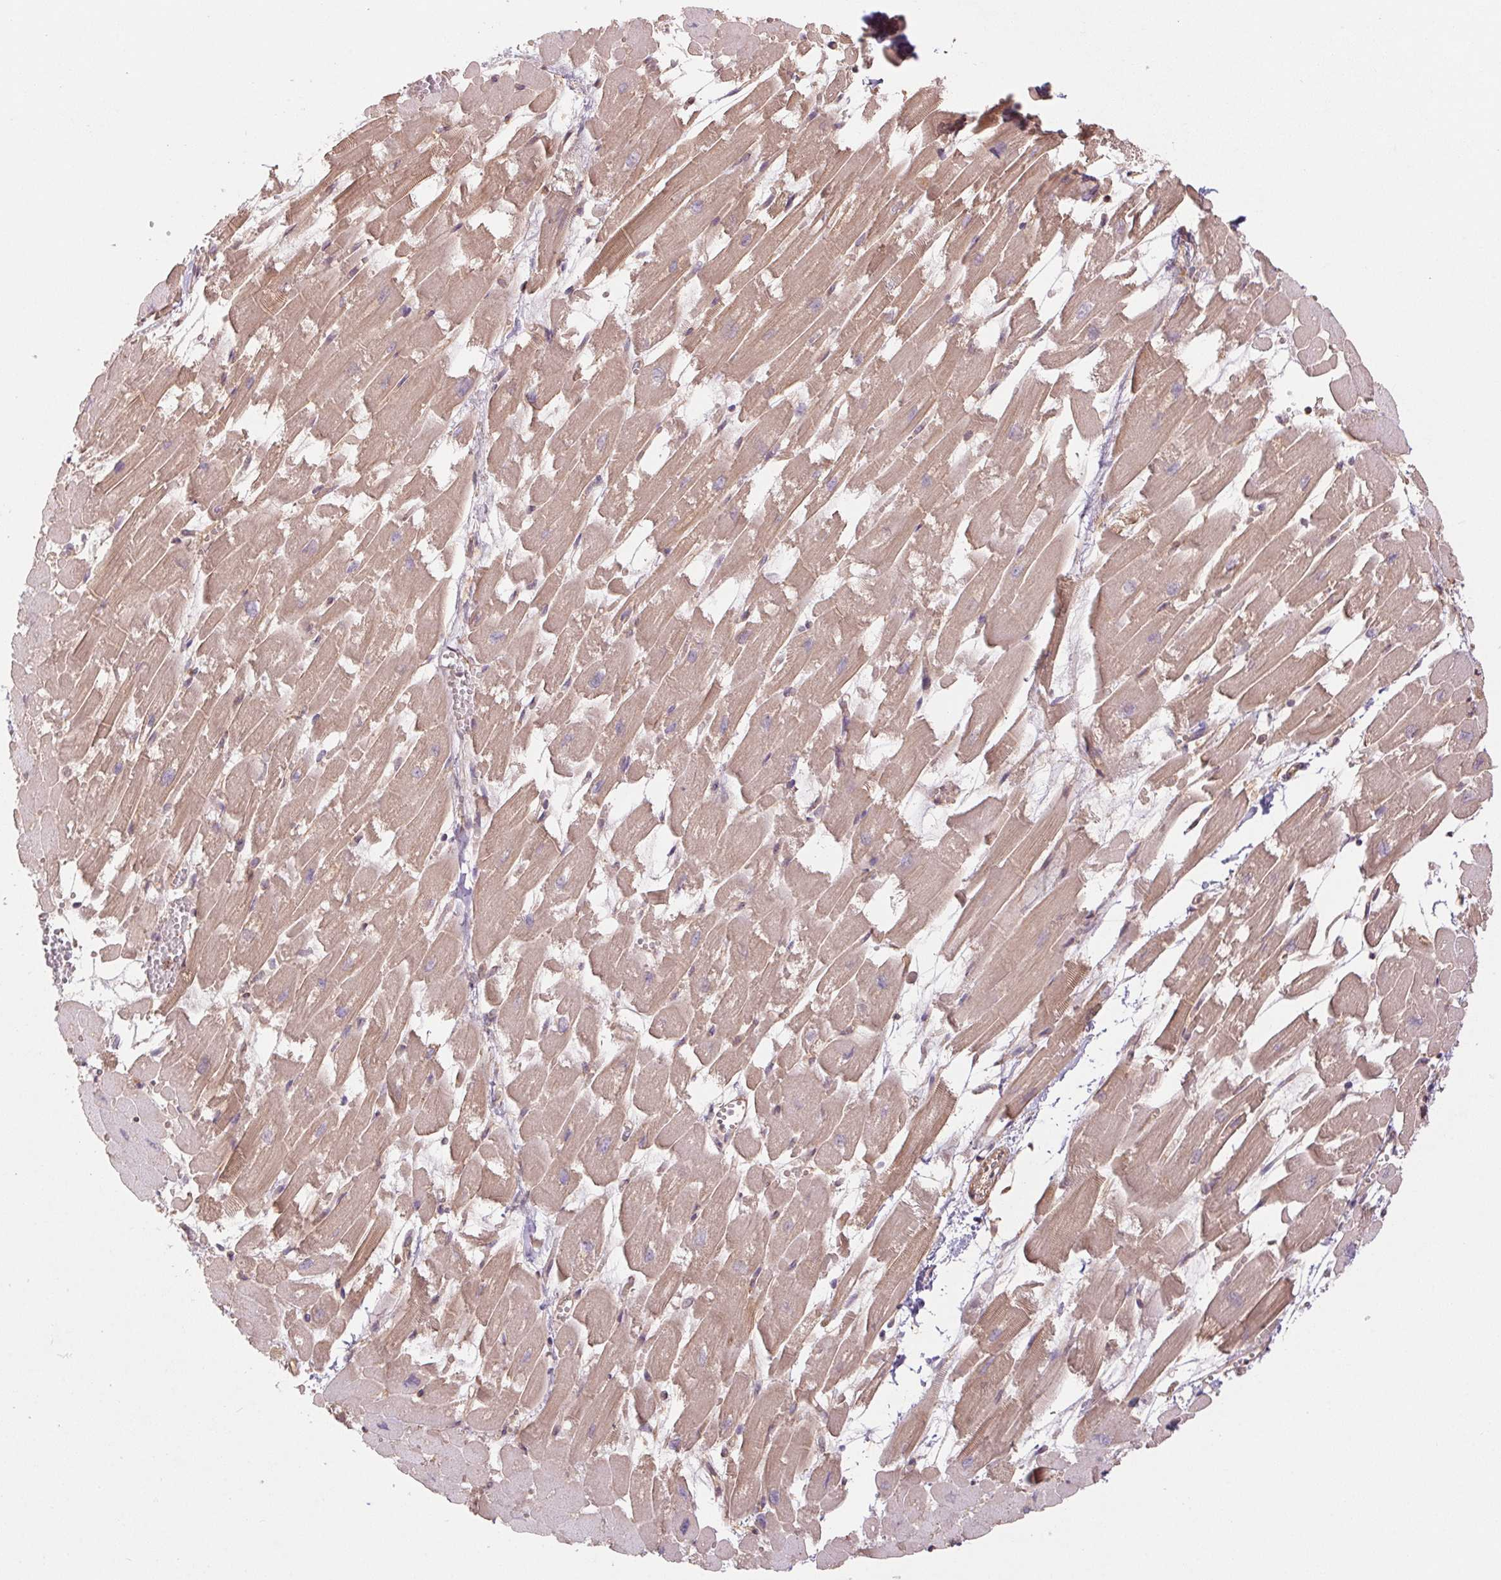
{"staining": {"intensity": "weak", "quantity": "25%-75%", "location": "cytoplasmic/membranous"}, "tissue": "heart muscle", "cell_type": "Cardiomyocytes", "image_type": "normal", "snomed": [{"axis": "morphology", "description": "Normal tissue, NOS"}, {"axis": "topography", "description": "Heart"}], "caption": "Immunohistochemistry of normal heart muscle demonstrates low levels of weak cytoplasmic/membranous staining in about 25%-75% of cardiomyocytes.", "gene": "TUBA1A", "patient": {"sex": "female", "age": 52}}